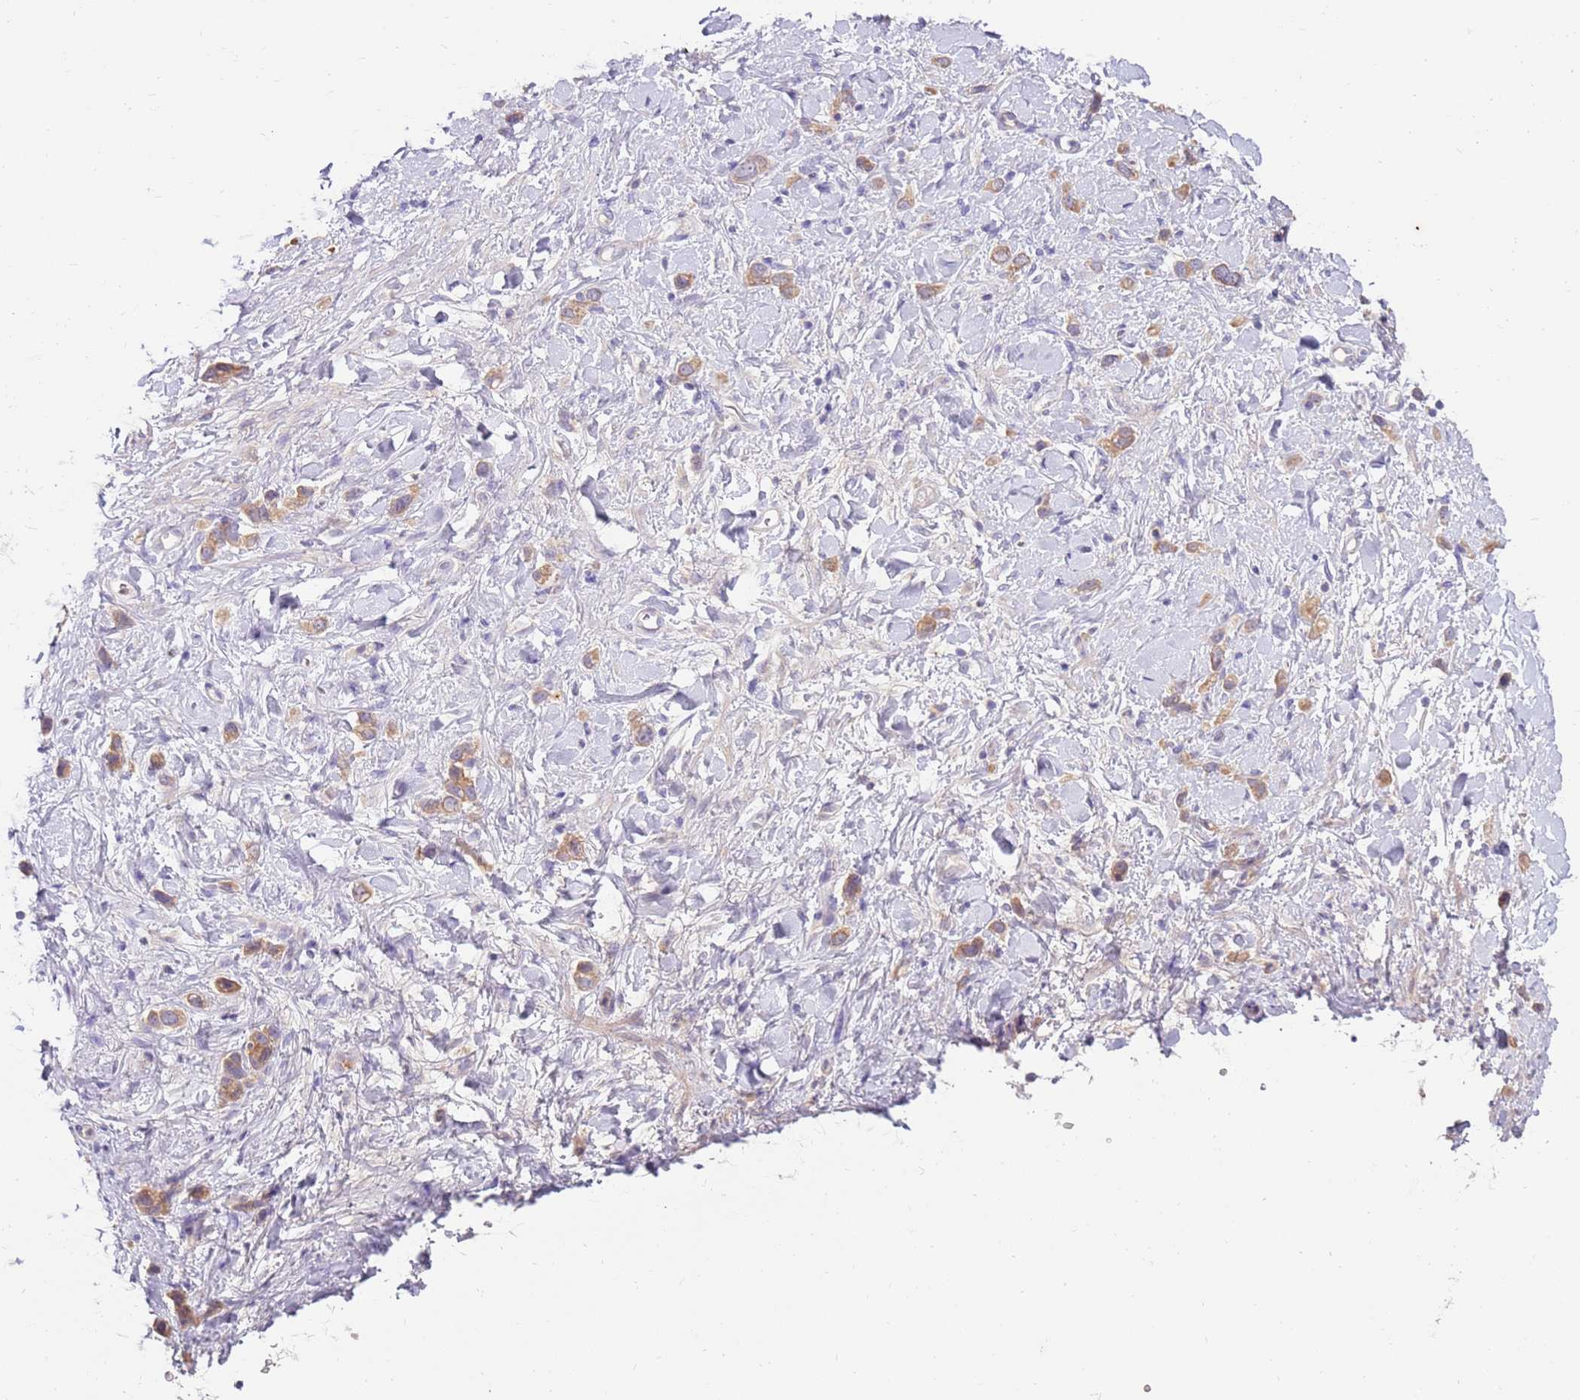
{"staining": {"intensity": "moderate", "quantity": ">75%", "location": "cytoplasmic/membranous"}, "tissue": "stomach cancer", "cell_type": "Tumor cells", "image_type": "cancer", "snomed": [{"axis": "morphology", "description": "Adenocarcinoma, NOS"}, {"axis": "topography", "description": "Stomach"}], "caption": "Moderate cytoplasmic/membranous staining for a protein is identified in approximately >75% of tumor cells of stomach cancer (adenocarcinoma) using immunohistochemistry (IHC).", "gene": "SLC44A4", "patient": {"sex": "female", "age": 65}}